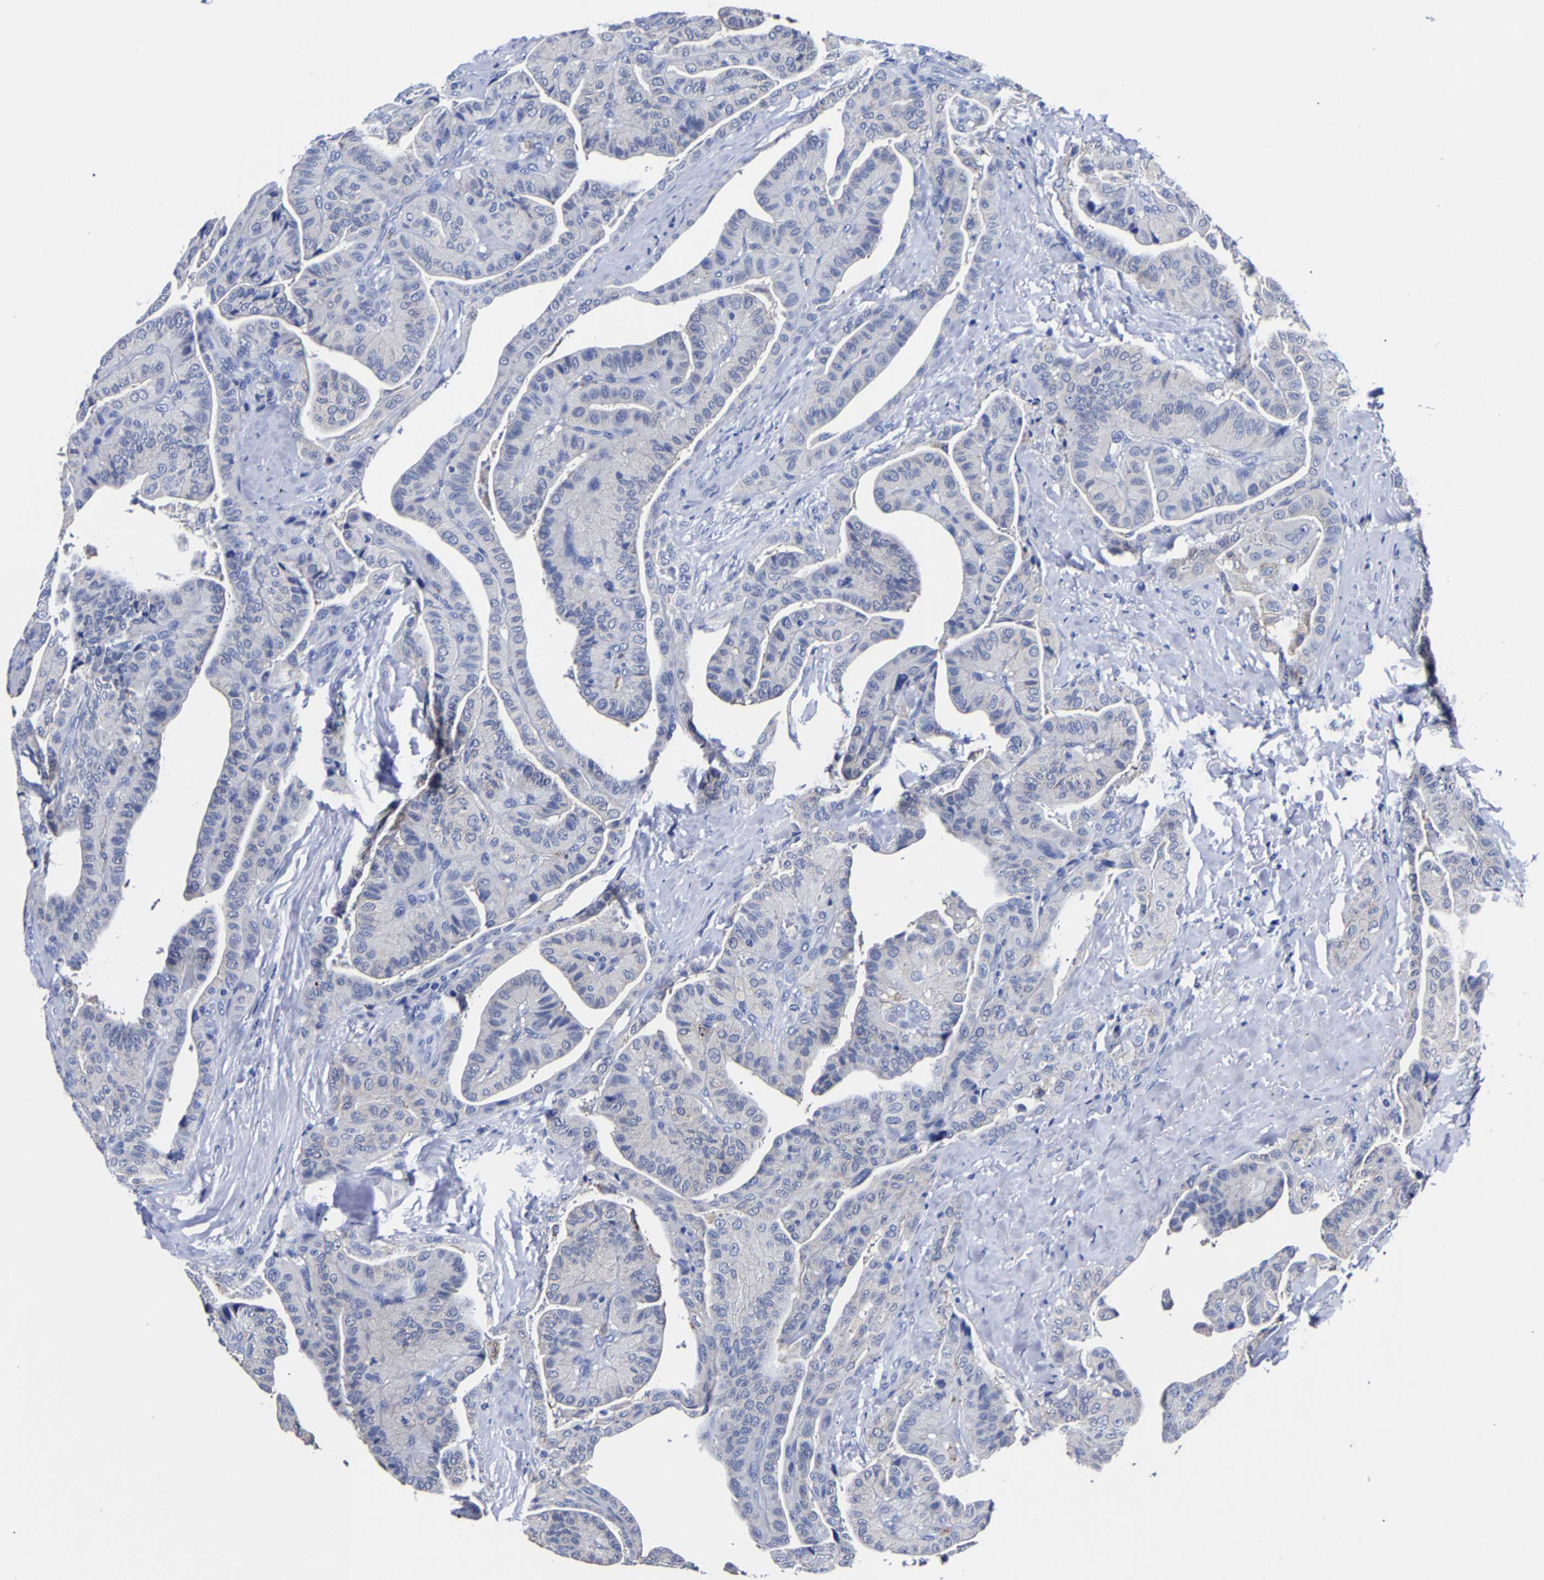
{"staining": {"intensity": "negative", "quantity": "none", "location": "none"}, "tissue": "thyroid cancer", "cell_type": "Tumor cells", "image_type": "cancer", "snomed": [{"axis": "morphology", "description": "Papillary adenocarcinoma, NOS"}, {"axis": "topography", "description": "Thyroid gland"}], "caption": "Immunohistochemical staining of thyroid cancer (papillary adenocarcinoma) exhibits no significant positivity in tumor cells.", "gene": "CPA2", "patient": {"sex": "male", "age": 77}}